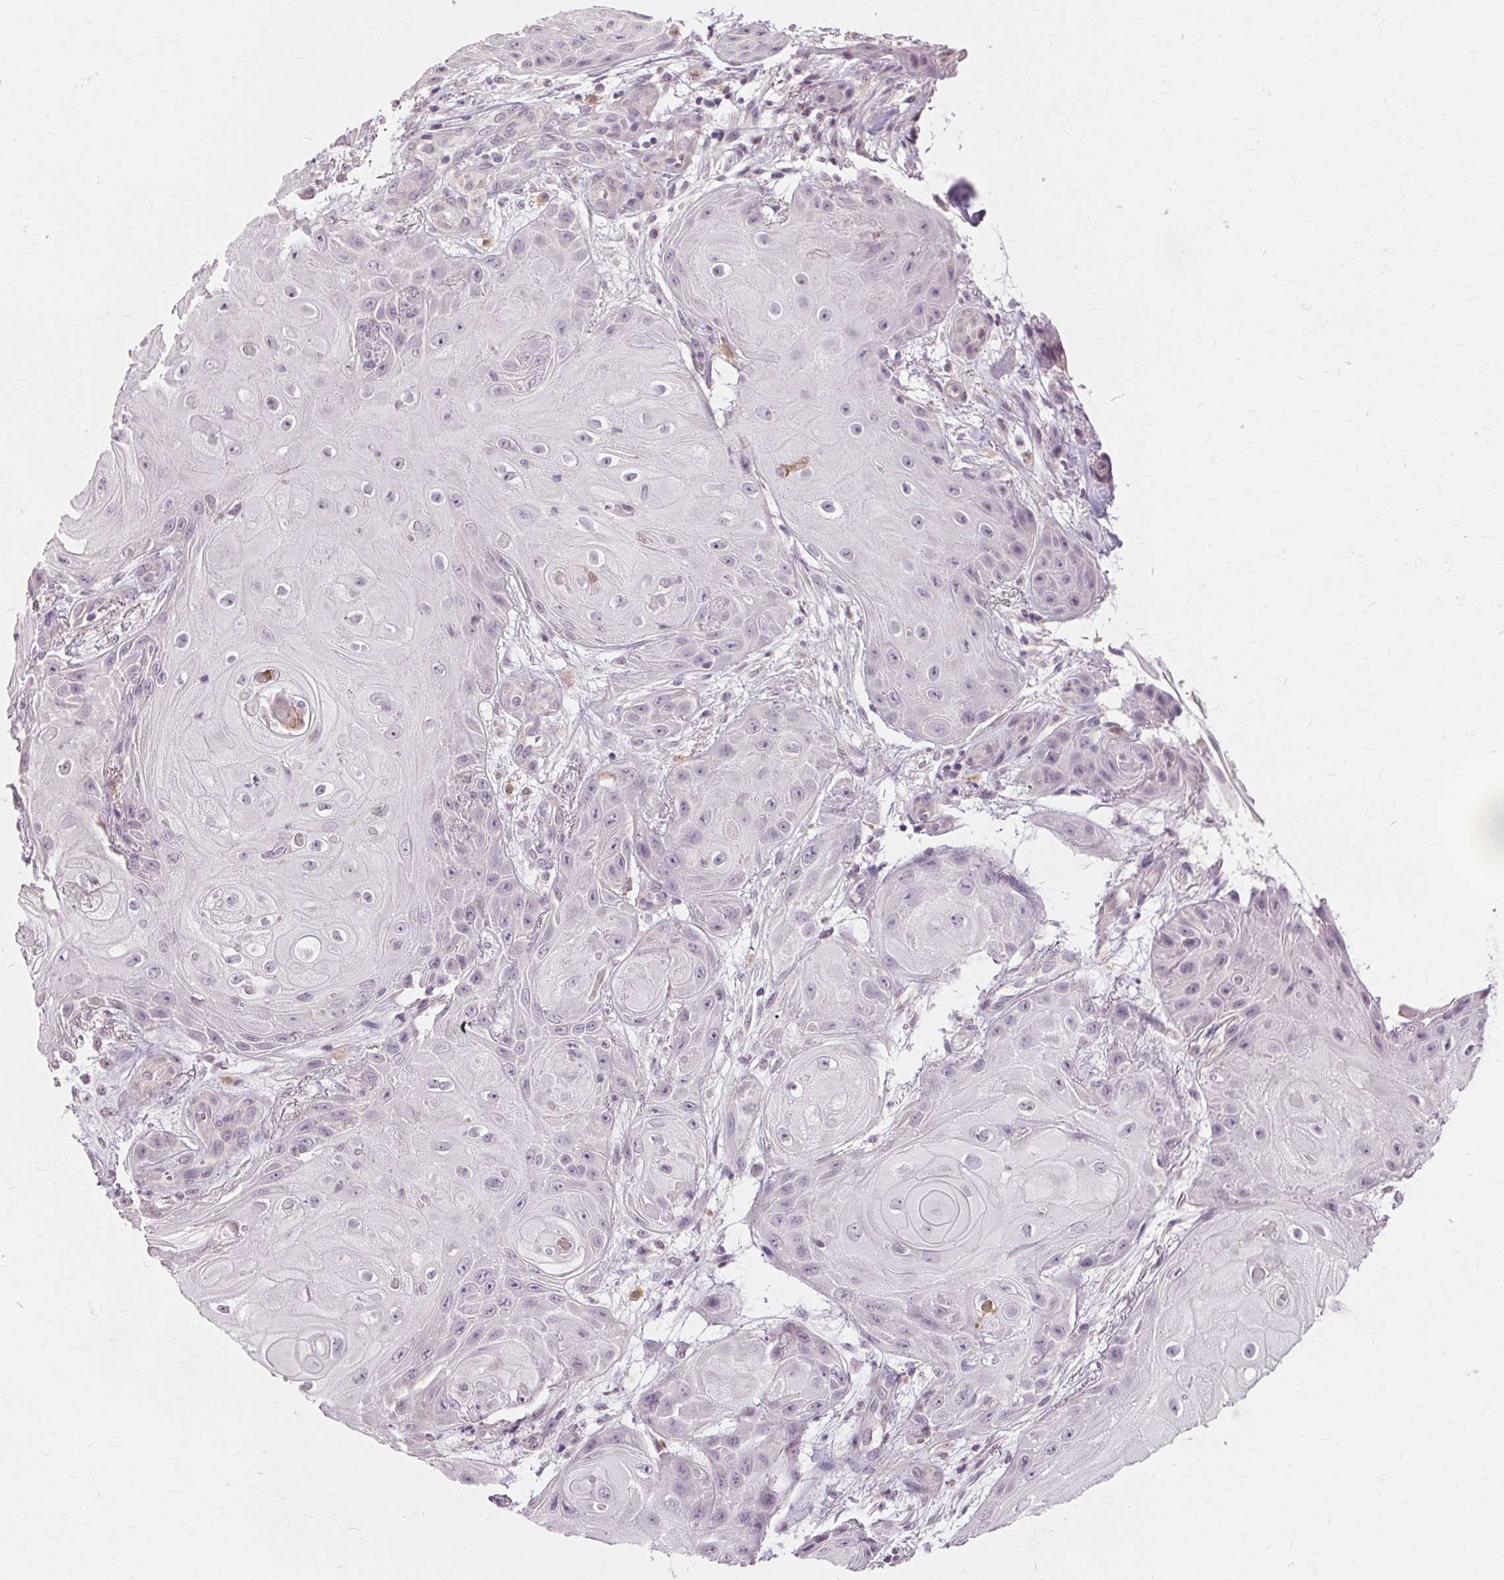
{"staining": {"intensity": "negative", "quantity": "none", "location": "none"}, "tissue": "skin cancer", "cell_type": "Tumor cells", "image_type": "cancer", "snomed": [{"axis": "morphology", "description": "Squamous cell carcinoma, NOS"}, {"axis": "topography", "description": "Skin"}], "caption": "DAB (3,3'-diaminobenzidine) immunohistochemical staining of squamous cell carcinoma (skin) demonstrates no significant expression in tumor cells.", "gene": "SIGLEC6", "patient": {"sex": "male", "age": 62}}